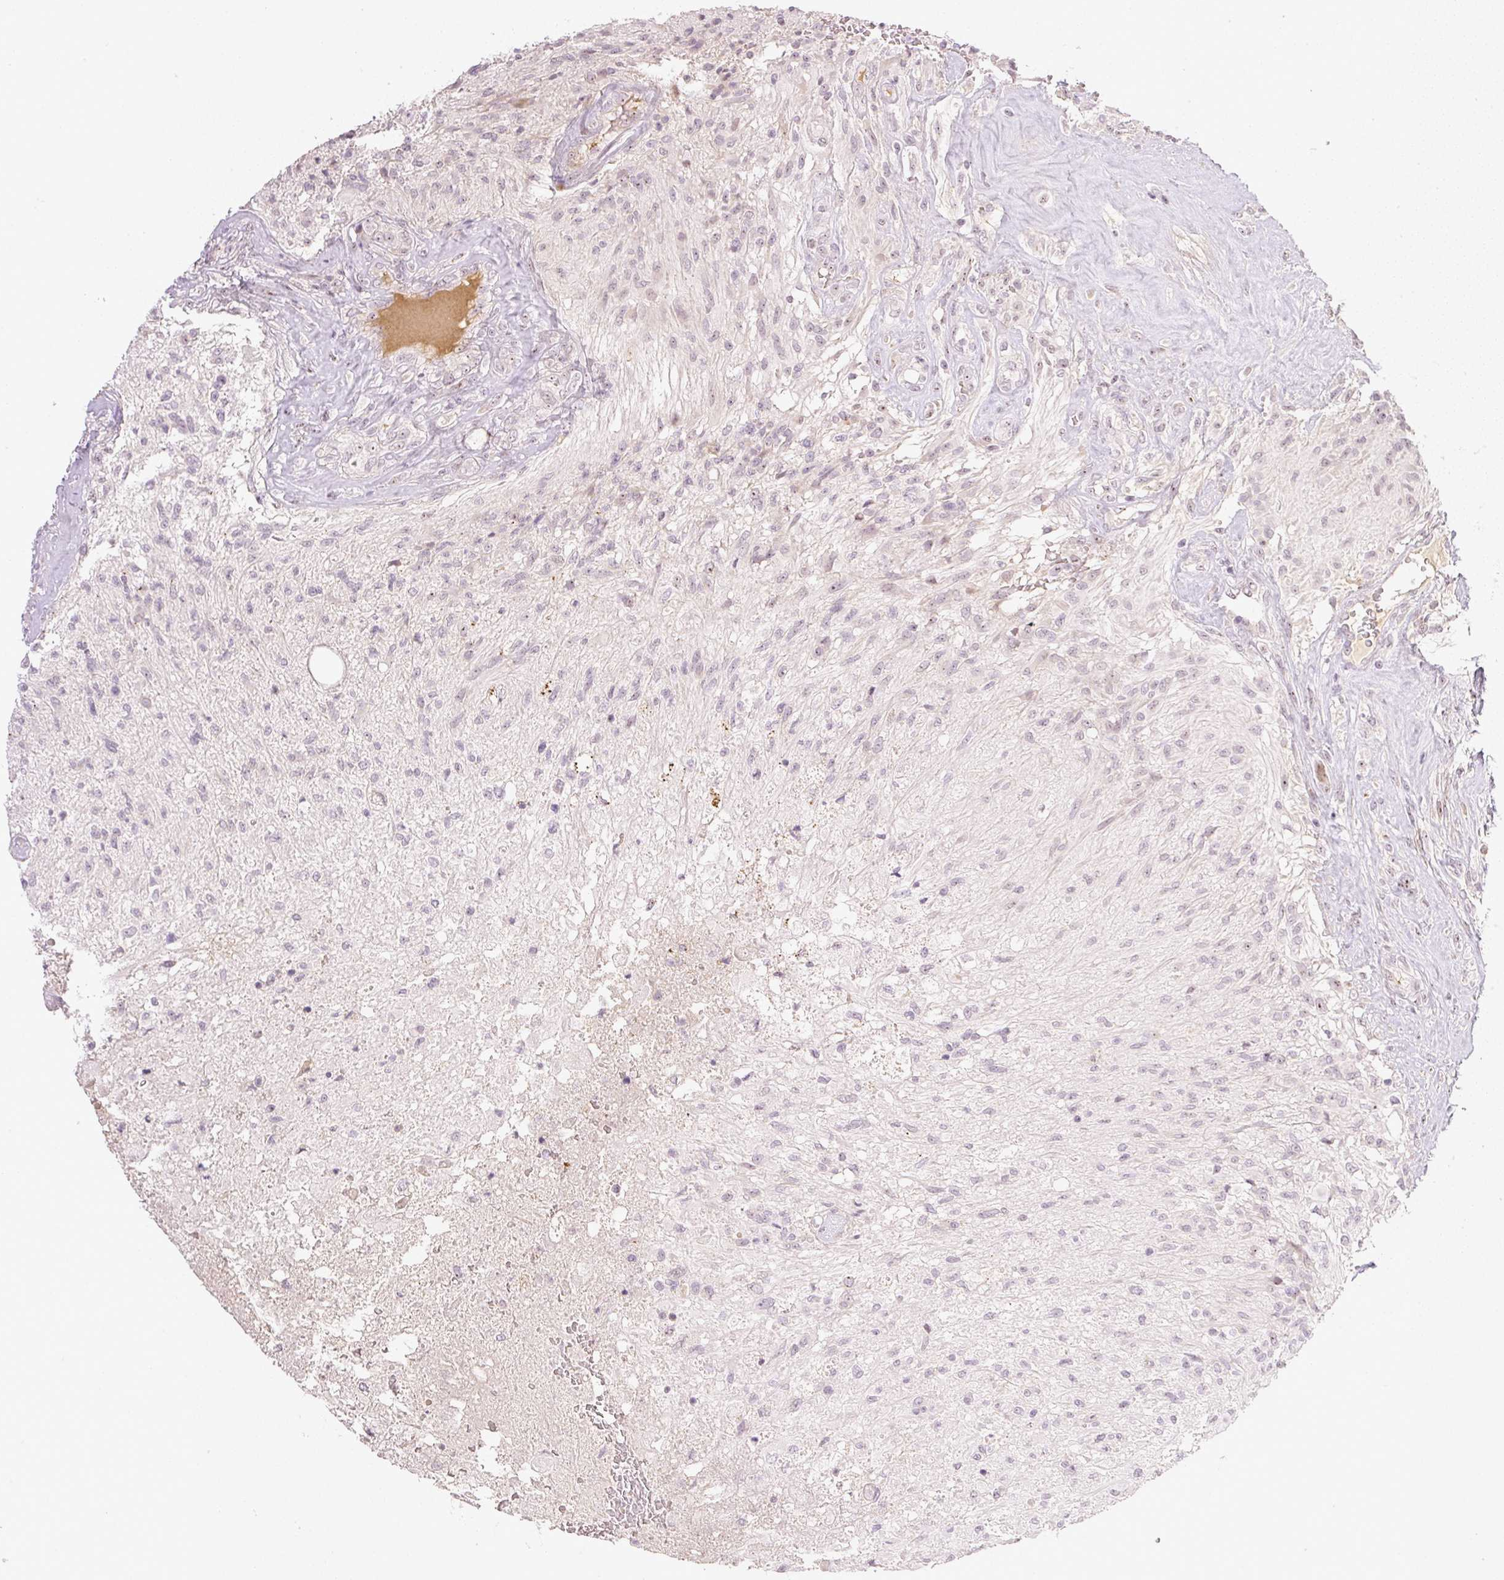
{"staining": {"intensity": "weak", "quantity": "<25%", "location": "nuclear"}, "tissue": "glioma", "cell_type": "Tumor cells", "image_type": "cancer", "snomed": [{"axis": "morphology", "description": "Glioma, malignant, High grade"}, {"axis": "topography", "description": "Brain"}], "caption": "The image exhibits no significant positivity in tumor cells of malignant glioma (high-grade). (Stains: DAB immunohistochemistry with hematoxylin counter stain, Microscopy: brightfield microscopy at high magnification).", "gene": "AAR2", "patient": {"sex": "male", "age": 56}}